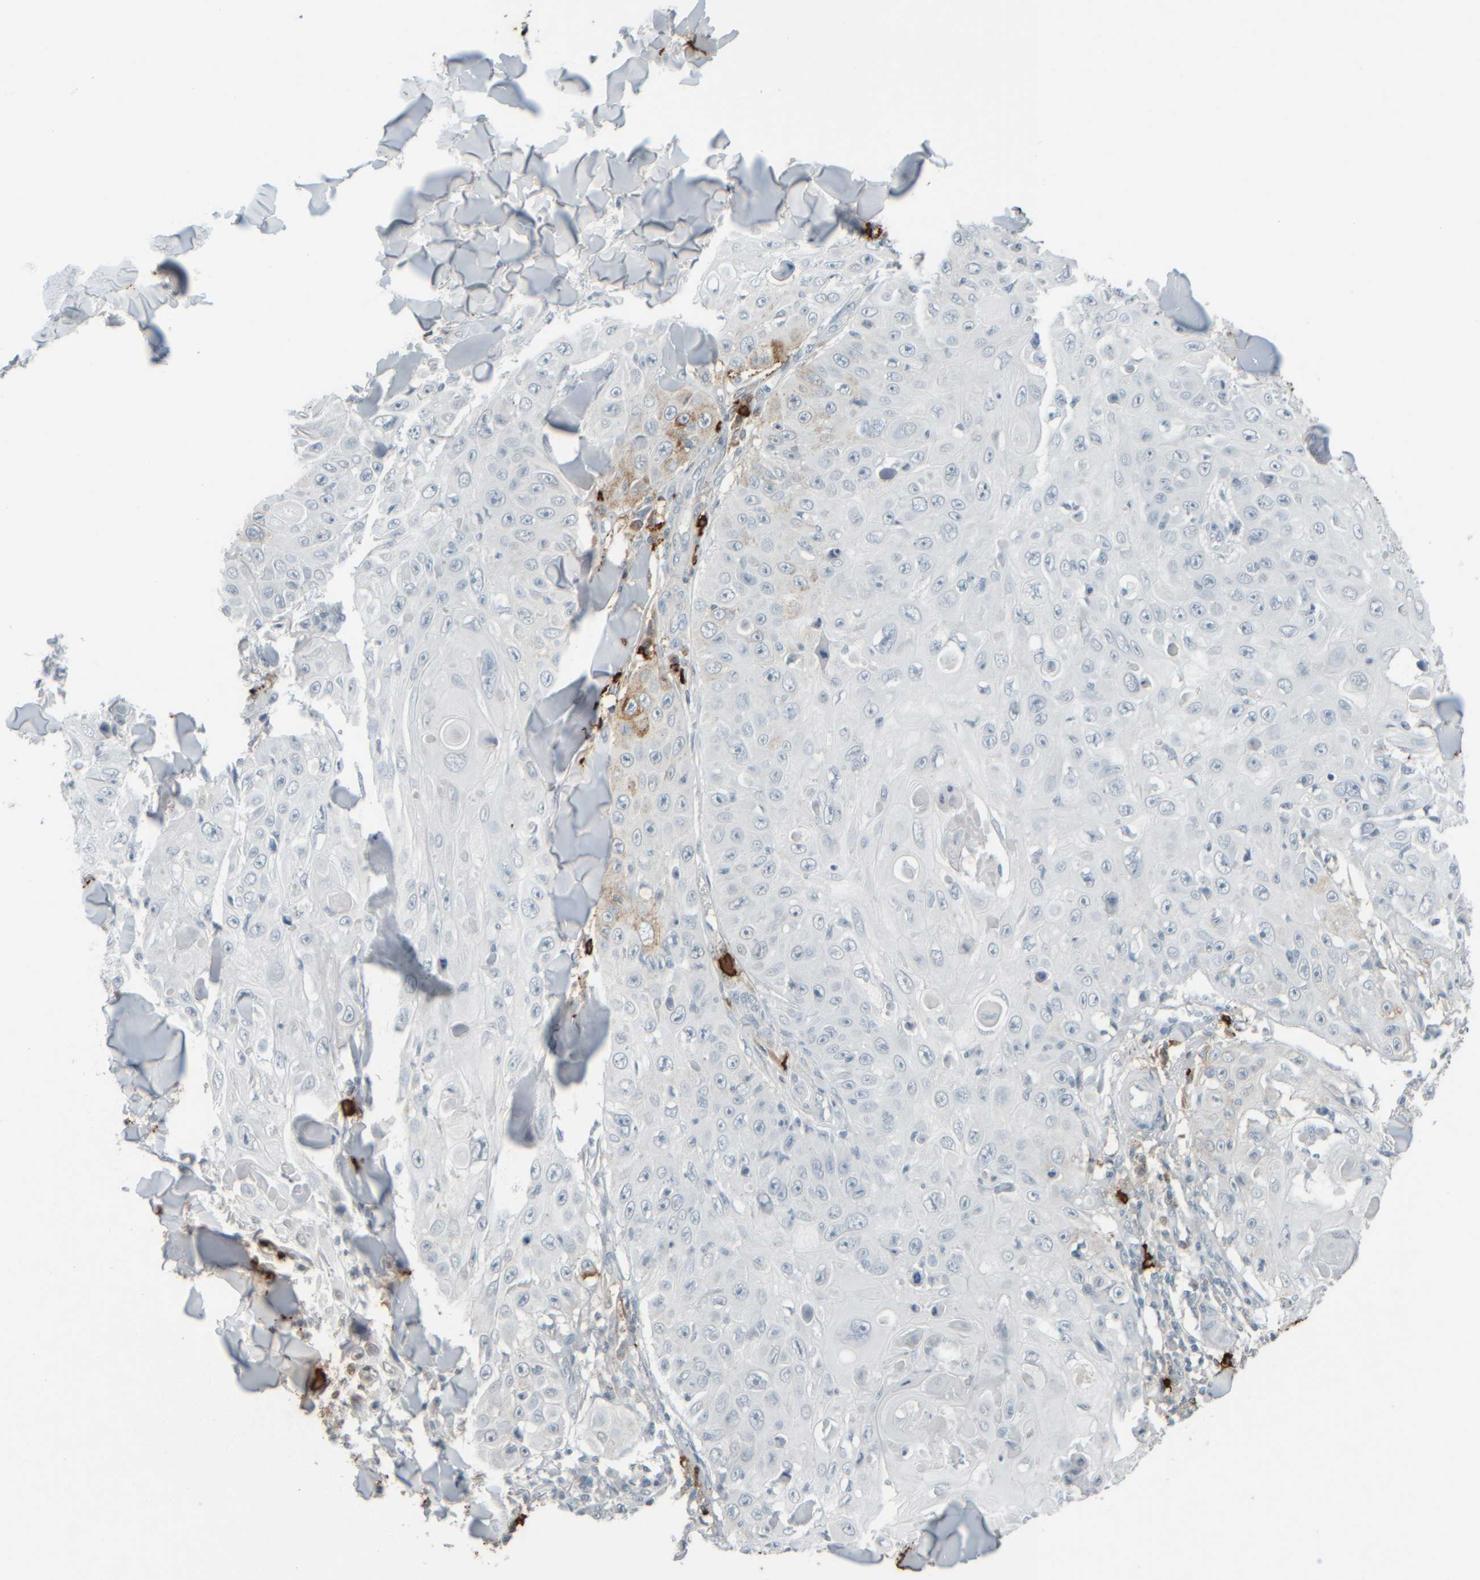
{"staining": {"intensity": "negative", "quantity": "none", "location": "none"}, "tissue": "skin cancer", "cell_type": "Tumor cells", "image_type": "cancer", "snomed": [{"axis": "morphology", "description": "Squamous cell carcinoma, NOS"}, {"axis": "topography", "description": "Skin"}], "caption": "This micrograph is of skin squamous cell carcinoma stained with immunohistochemistry to label a protein in brown with the nuclei are counter-stained blue. There is no expression in tumor cells.", "gene": "TPSAB1", "patient": {"sex": "male", "age": 86}}